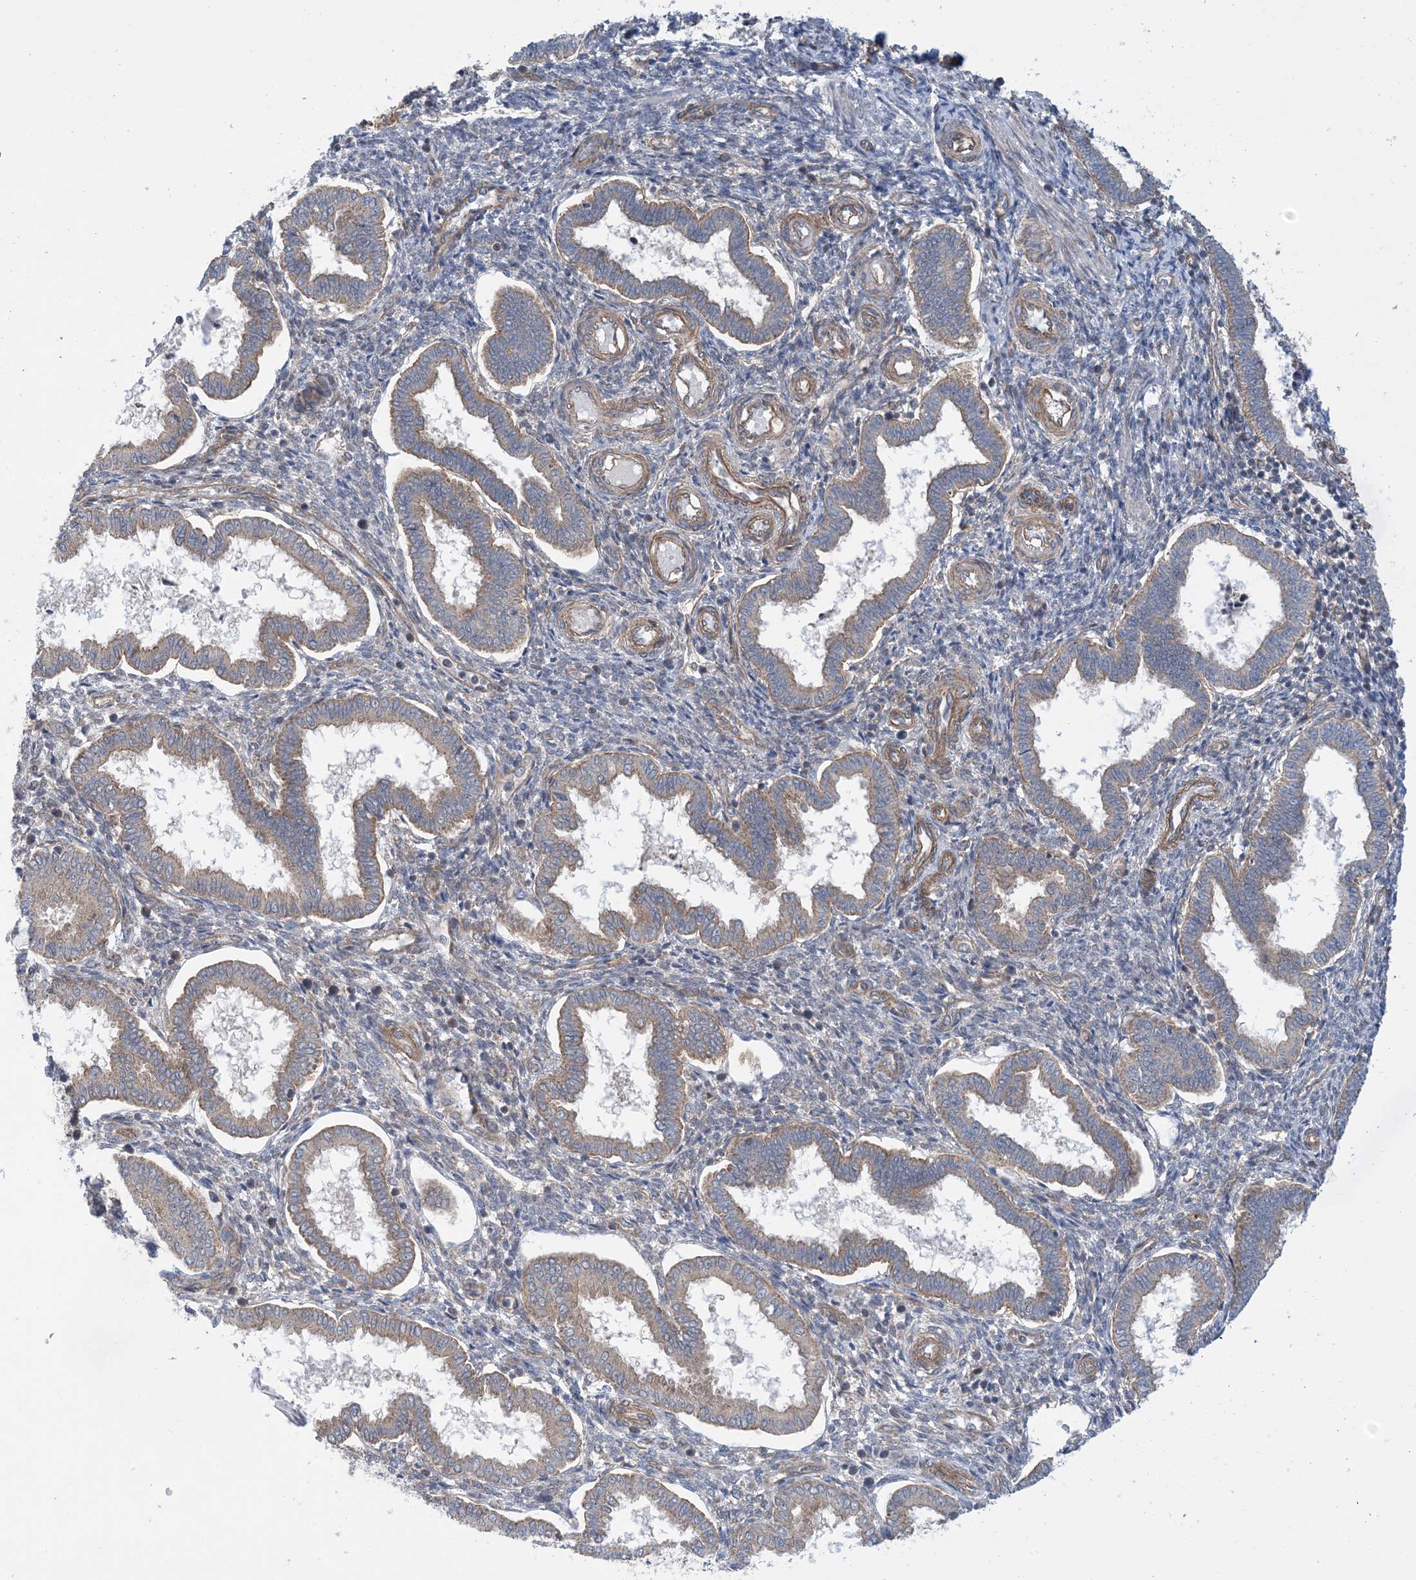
{"staining": {"intensity": "weak", "quantity": "25%-75%", "location": "cytoplasmic/membranous"}, "tissue": "endometrium", "cell_type": "Cells in endometrial stroma", "image_type": "normal", "snomed": [{"axis": "morphology", "description": "Normal tissue, NOS"}, {"axis": "topography", "description": "Endometrium"}], "caption": "Immunohistochemistry image of unremarkable human endometrium stained for a protein (brown), which demonstrates low levels of weak cytoplasmic/membranous expression in about 25%-75% of cells in endometrial stroma.", "gene": "EHBP1", "patient": {"sex": "female", "age": 24}}